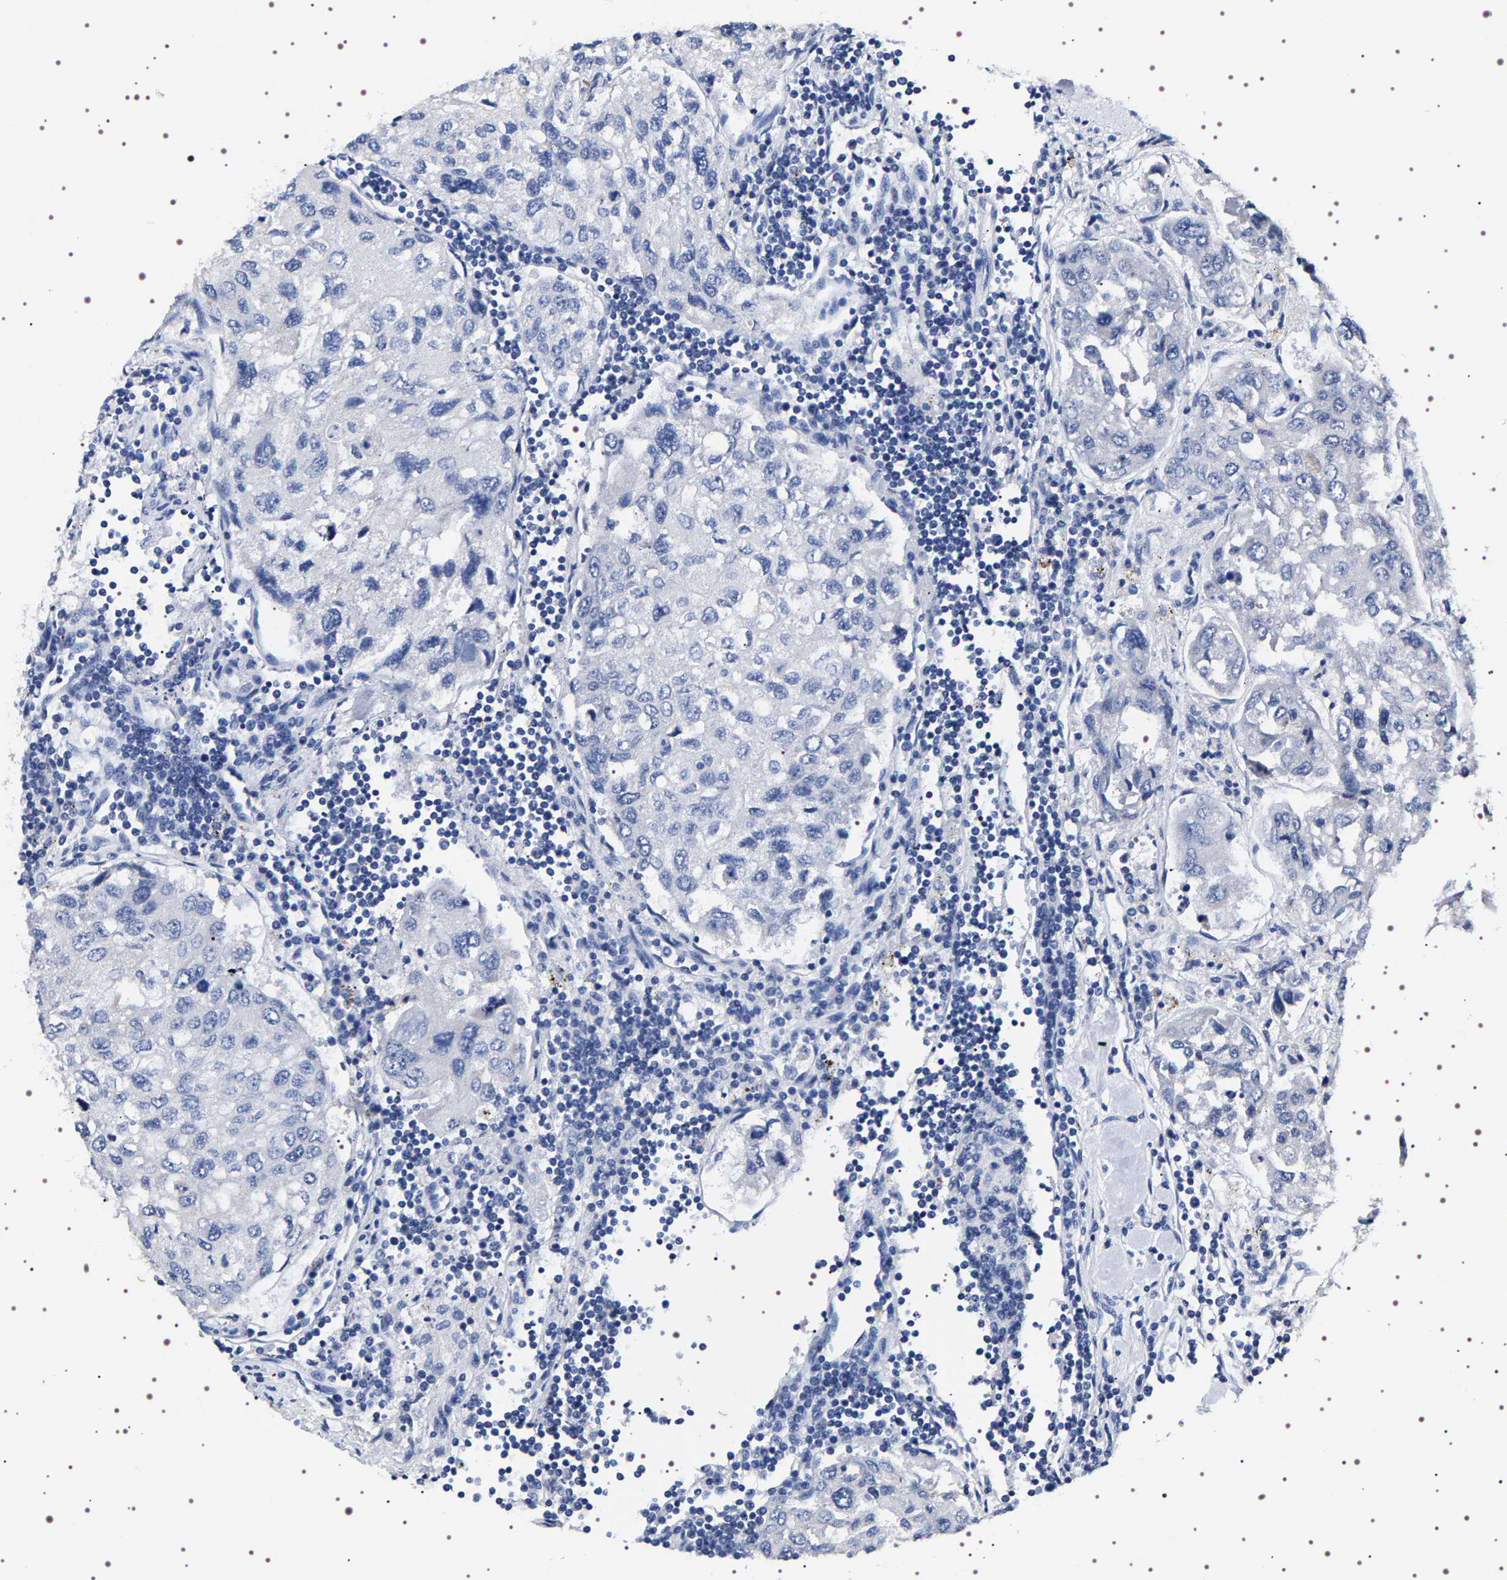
{"staining": {"intensity": "negative", "quantity": "none", "location": "none"}, "tissue": "urothelial cancer", "cell_type": "Tumor cells", "image_type": "cancer", "snomed": [{"axis": "morphology", "description": "Urothelial carcinoma, High grade"}, {"axis": "topography", "description": "Lymph node"}, {"axis": "topography", "description": "Urinary bladder"}], "caption": "Image shows no protein staining in tumor cells of urothelial carcinoma (high-grade) tissue.", "gene": "UBQLN3", "patient": {"sex": "male", "age": 51}}